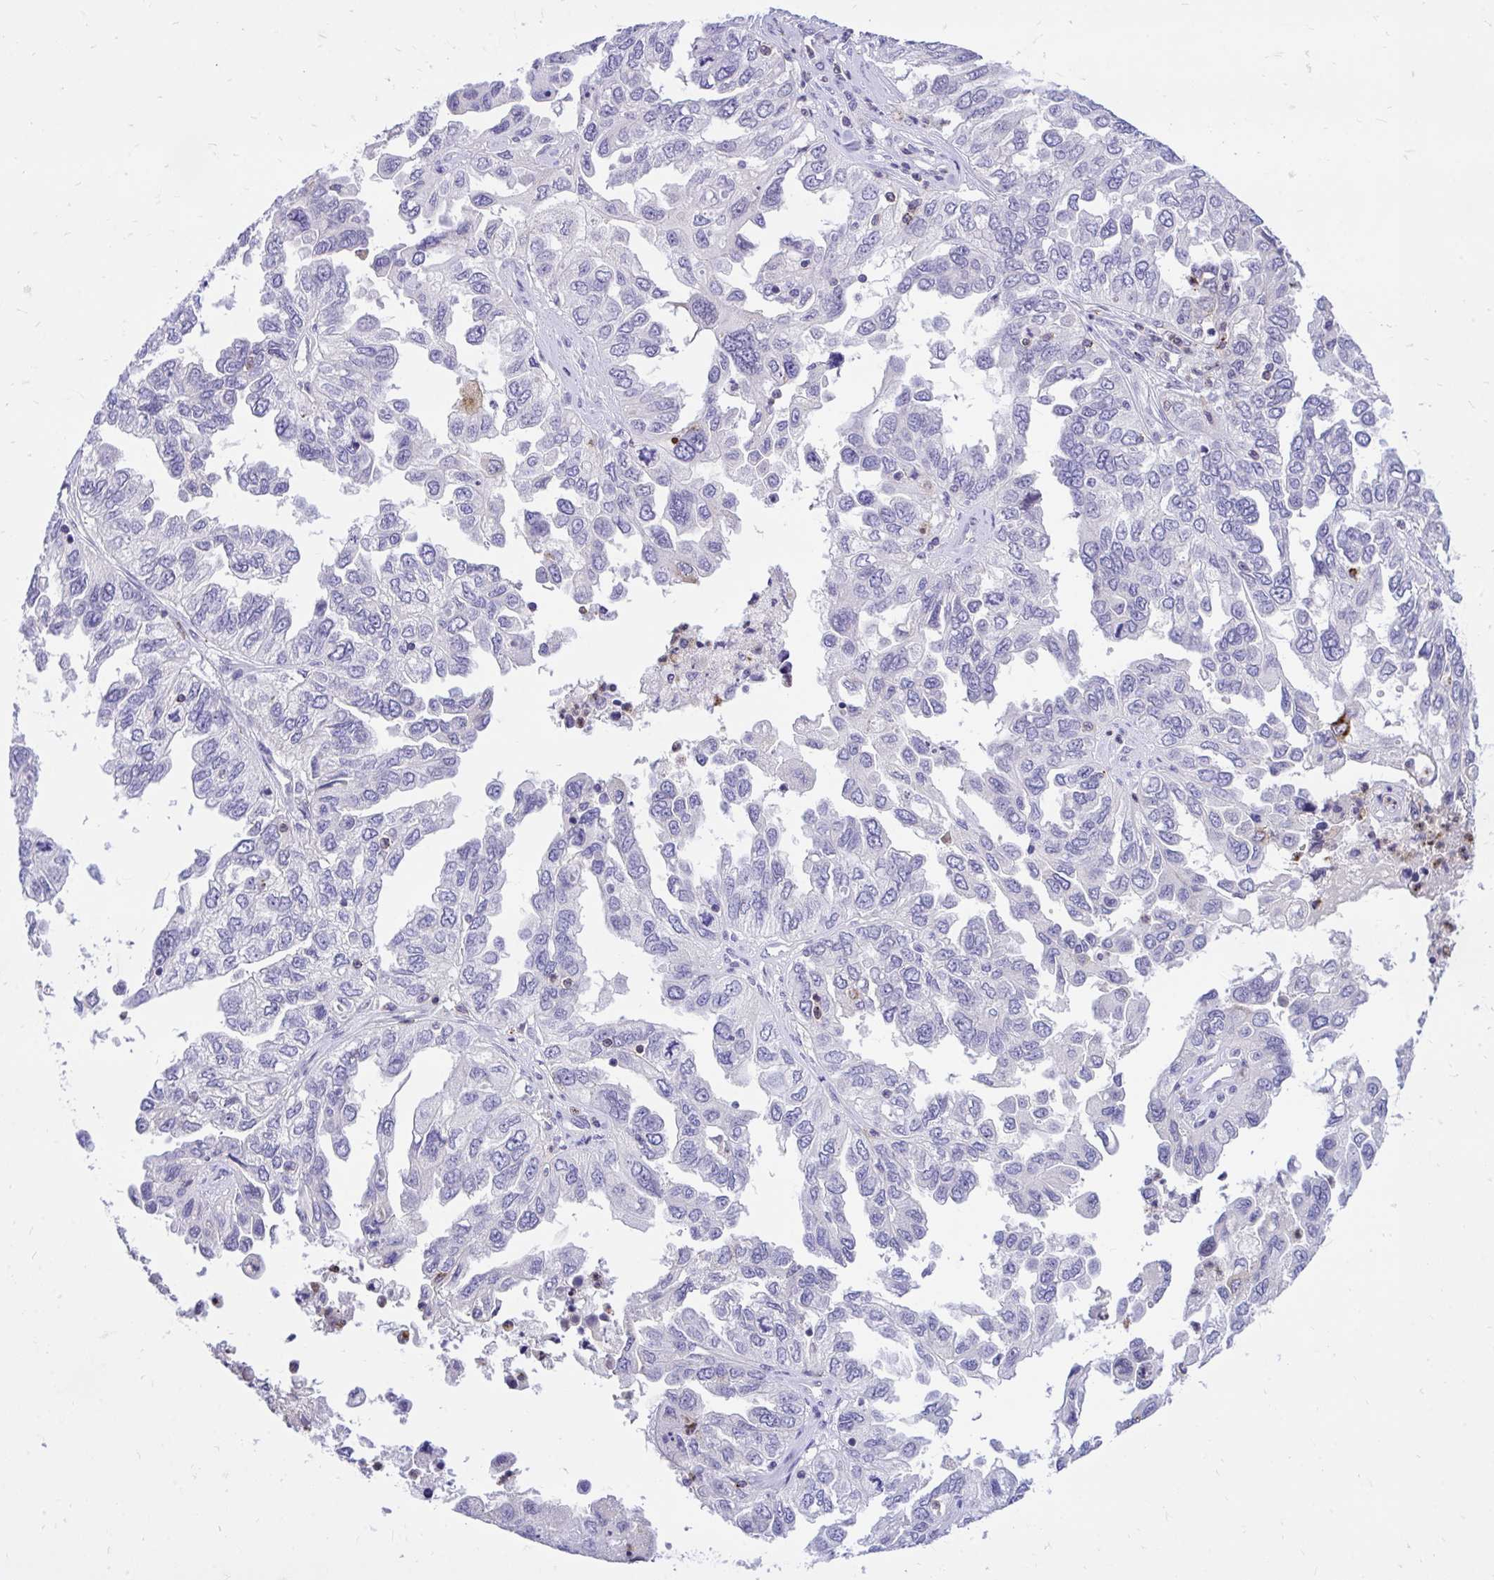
{"staining": {"intensity": "negative", "quantity": "none", "location": "none"}, "tissue": "ovarian cancer", "cell_type": "Tumor cells", "image_type": "cancer", "snomed": [{"axis": "morphology", "description": "Cystadenocarcinoma, serous, NOS"}, {"axis": "topography", "description": "Ovary"}], "caption": "Immunohistochemical staining of human ovarian cancer shows no significant positivity in tumor cells.", "gene": "CXCL8", "patient": {"sex": "female", "age": 53}}